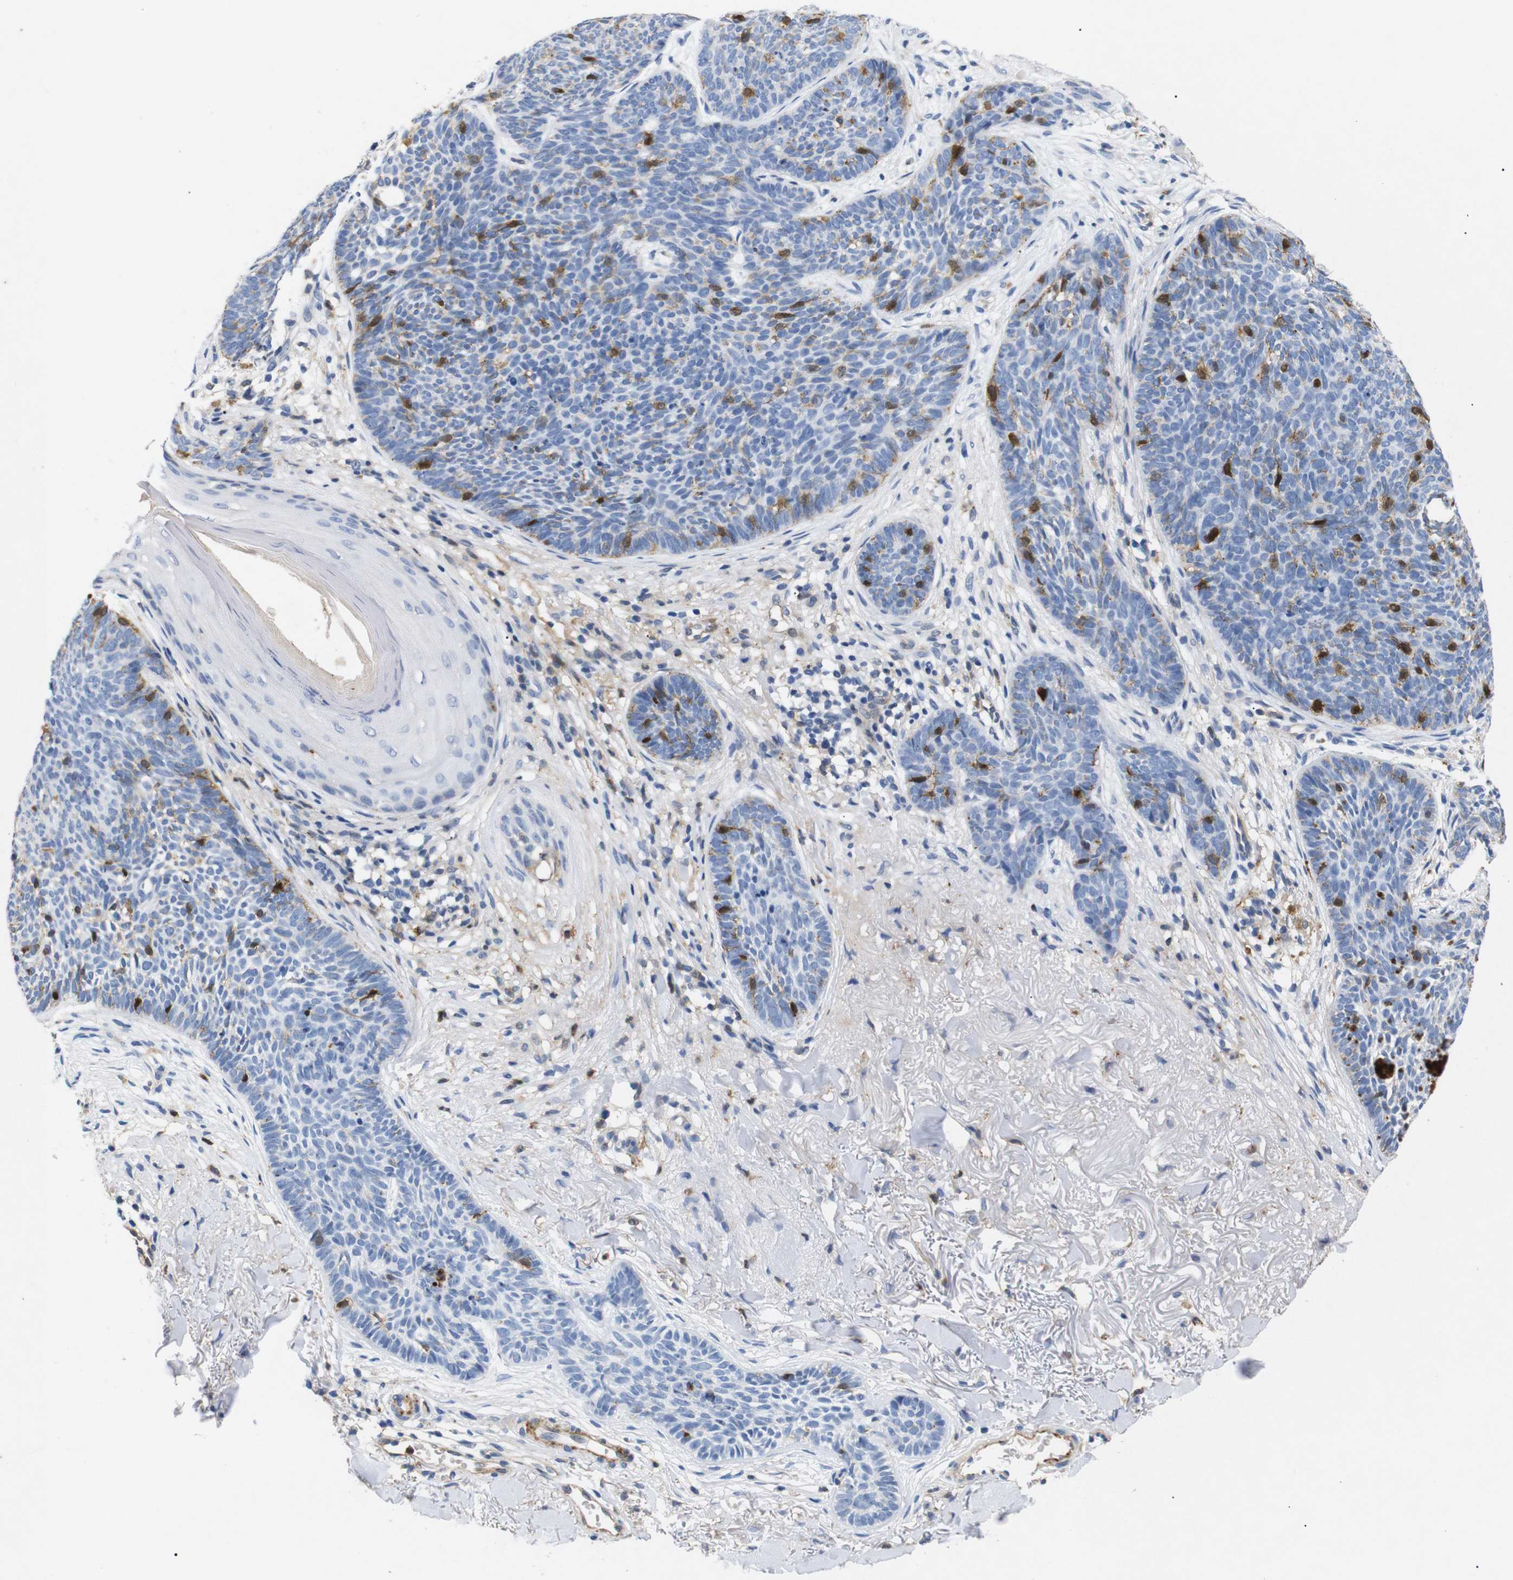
{"staining": {"intensity": "moderate", "quantity": "<25%", "location": "cytoplasmic/membranous,nuclear"}, "tissue": "skin cancer", "cell_type": "Tumor cells", "image_type": "cancer", "snomed": [{"axis": "morphology", "description": "Basal cell carcinoma"}, {"axis": "topography", "description": "Skin"}], "caption": "This micrograph displays skin cancer stained with IHC to label a protein in brown. The cytoplasmic/membranous and nuclear of tumor cells show moderate positivity for the protein. Nuclei are counter-stained blue.", "gene": "SDCBP", "patient": {"sex": "female", "age": 70}}